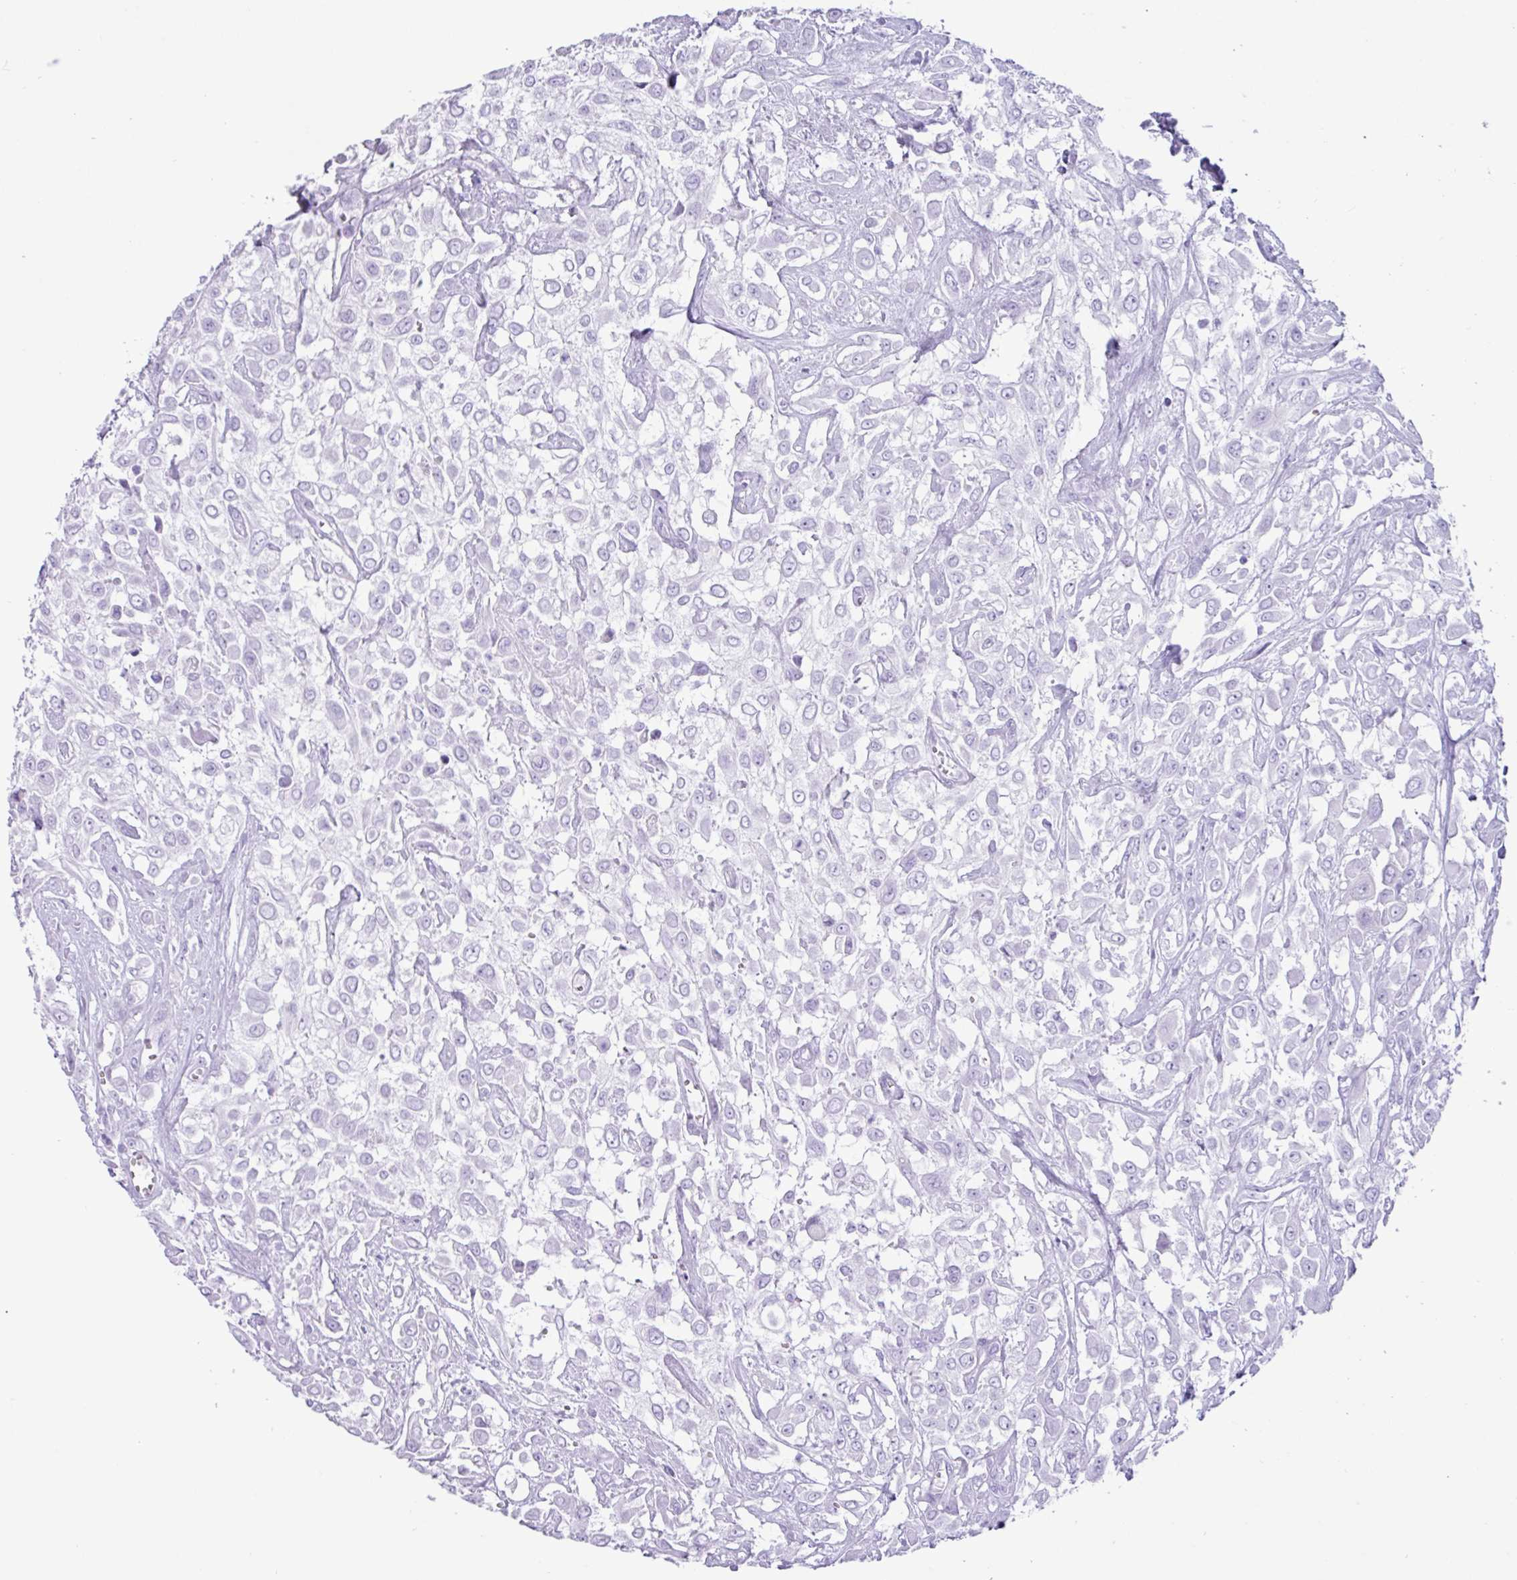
{"staining": {"intensity": "negative", "quantity": "none", "location": "none"}, "tissue": "urothelial cancer", "cell_type": "Tumor cells", "image_type": "cancer", "snomed": [{"axis": "morphology", "description": "Urothelial carcinoma, High grade"}, {"axis": "topography", "description": "Urinary bladder"}], "caption": "Immunohistochemical staining of urothelial cancer demonstrates no significant positivity in tumor cells. (Stains: DAB (3,3'-diaminobenzidine) immunohistochemistry with hematoxylin counter stain, Microscopy: brightfield microscopy at high magnification).", "gene": "CKMT2", "patient": {"sex": "male", "age": 57}}